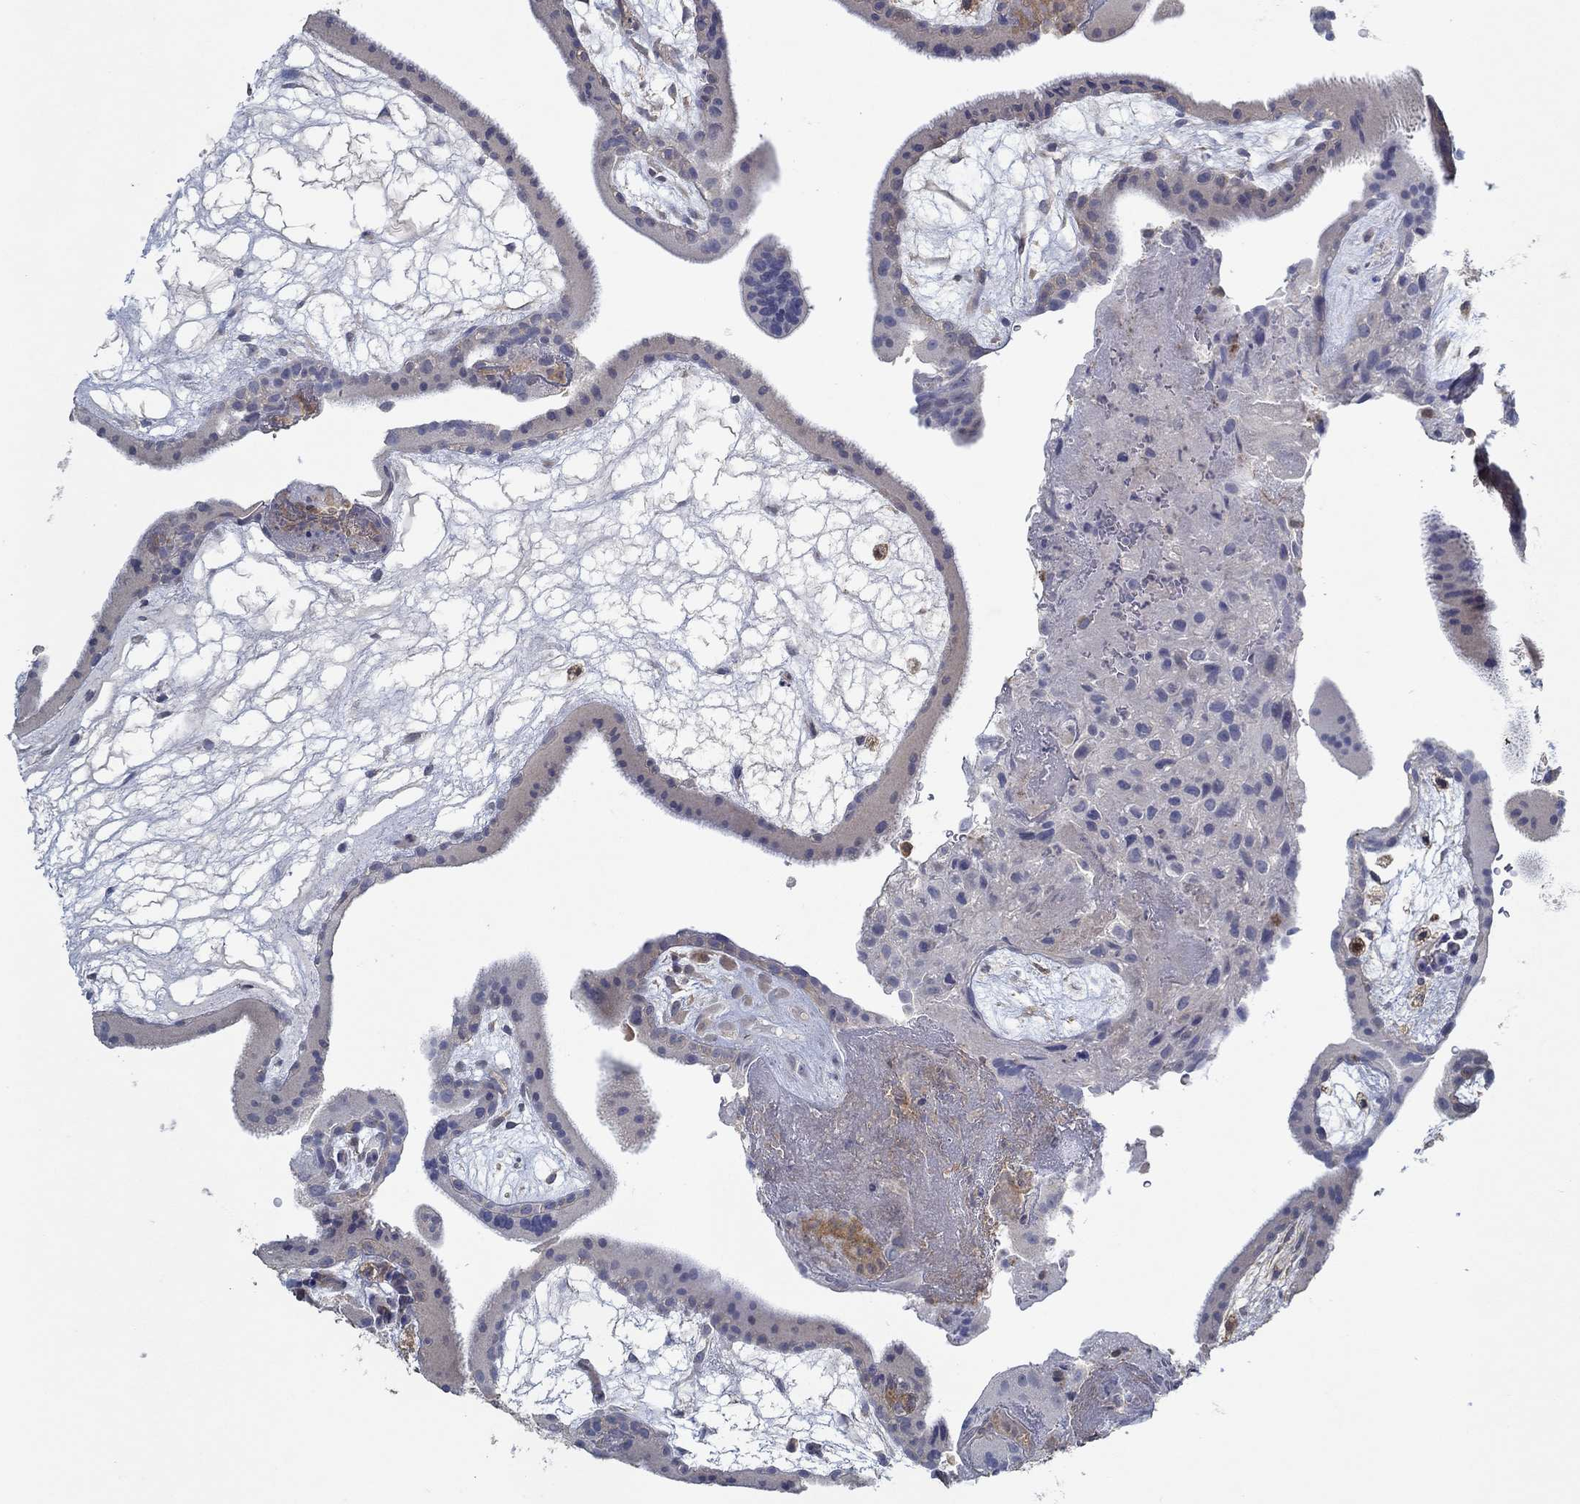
{"staining": {"intensity": "negative", "quantity": "none", "location": "none"}, "tissue": "placenta", "cell_type": "Decidual cells", "image_type": "normal", "snomed": [{"axis": "morphology", "description": "Normal tissue, NOS"}, {"axis": "topography", "description": "Placenta"}], "caption": "Decidual cells show no significant protein staining in unremarkable placenta.", "gene": "MTHFR", "patient": {"sex": "female", "age": 19}}